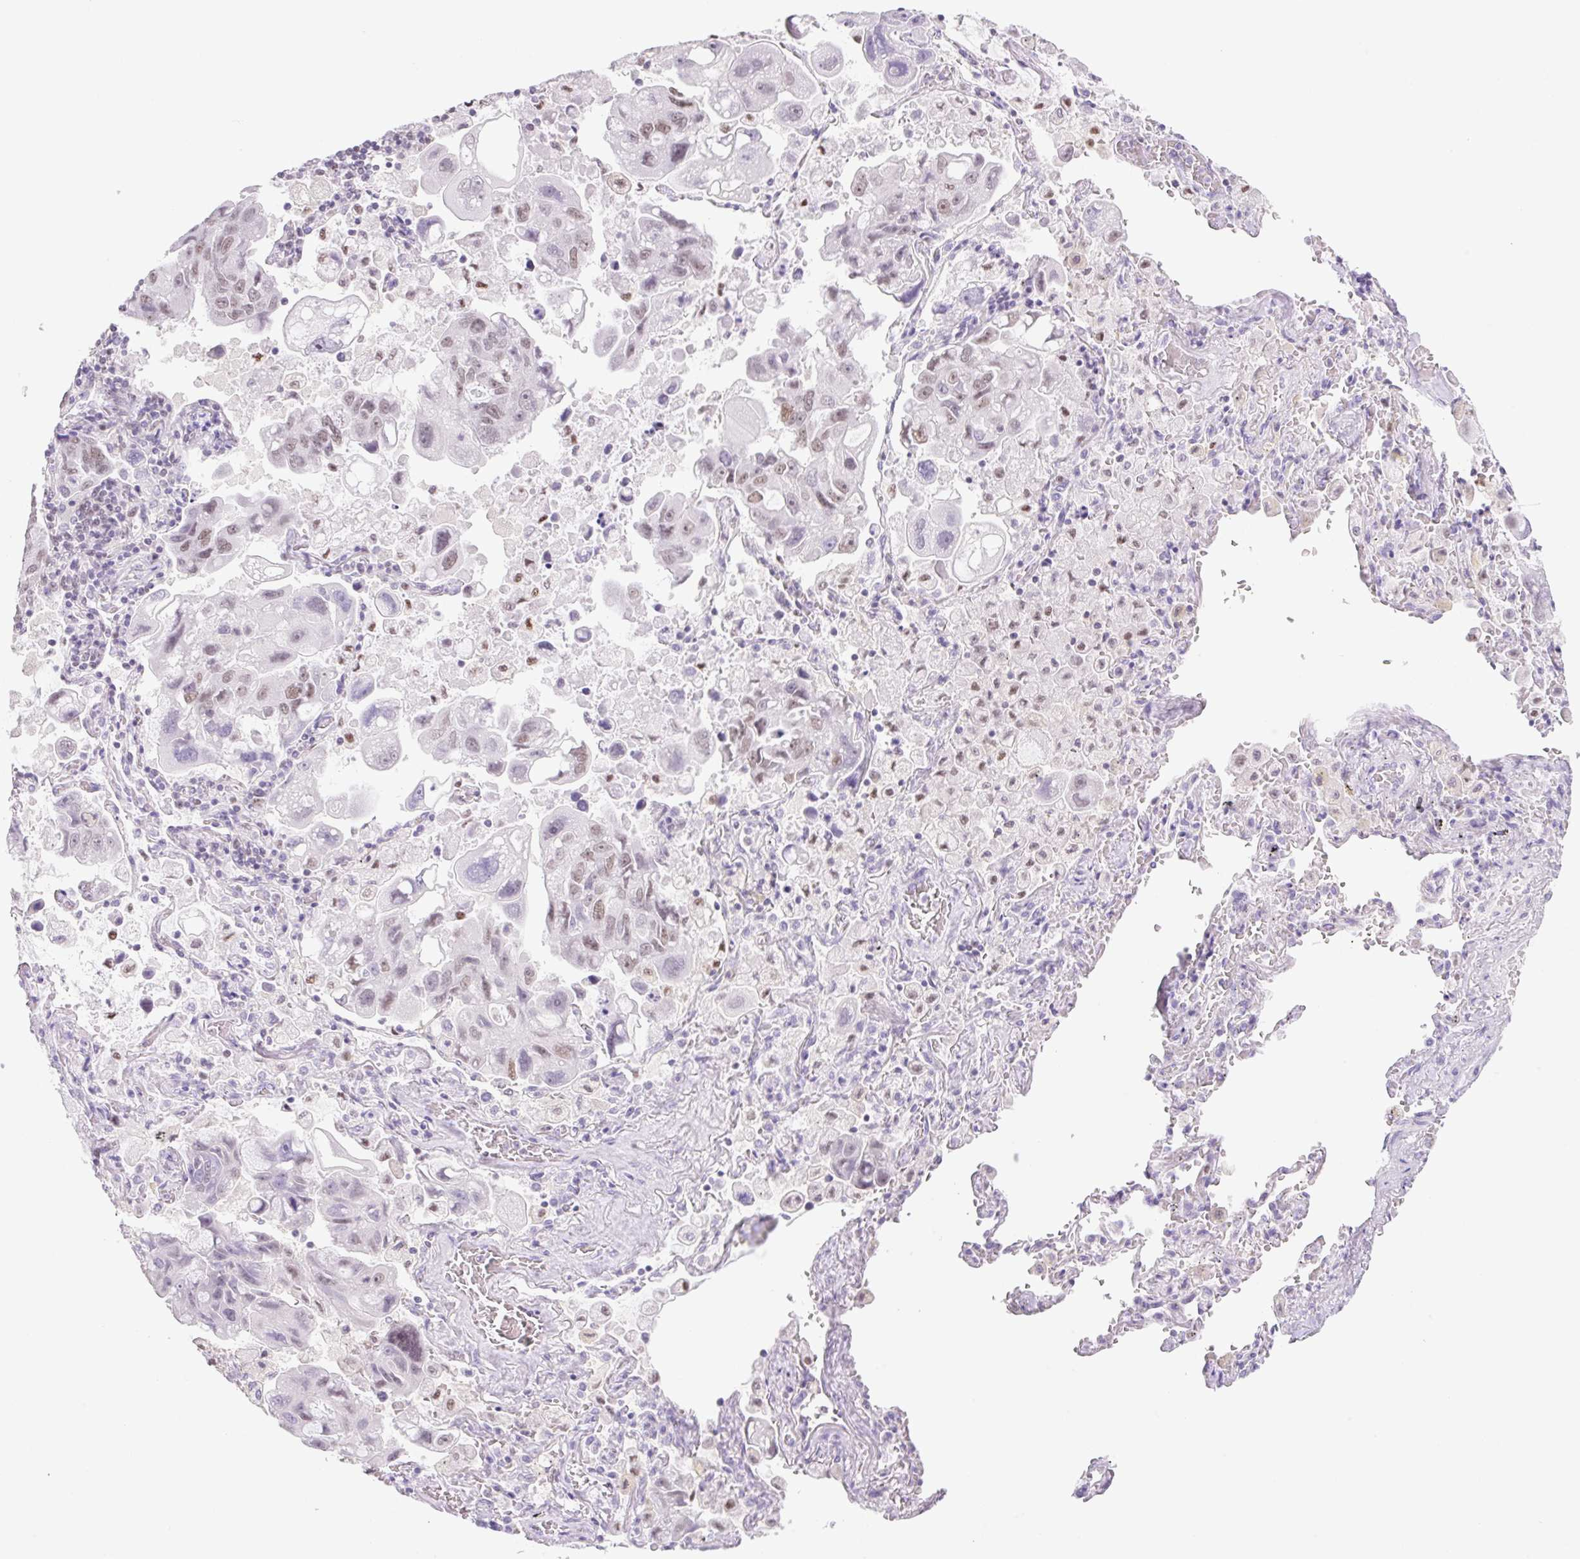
{"staining": {"intensity": "weak", "quantity": "<25%", "location": "nuclear"}, "tissue": "lung cancer", "cell_type": "Tumor cells", "image_type": "cancer", "snomed": [{"axis": "morphology", "description": "Adenocarcinoma, NOS"}, {"axis": "topography", "description": "Lung"}], "caption": "Immunohistochemistry image of adenocarcinoma (lung) stained for a protein (brown), which displays no expression in tumor cells. (Brightfield microscopy of DAB IHC at high magnification).", "gene": "TLE3", "patient": {"sex": "male", "age": 64}}